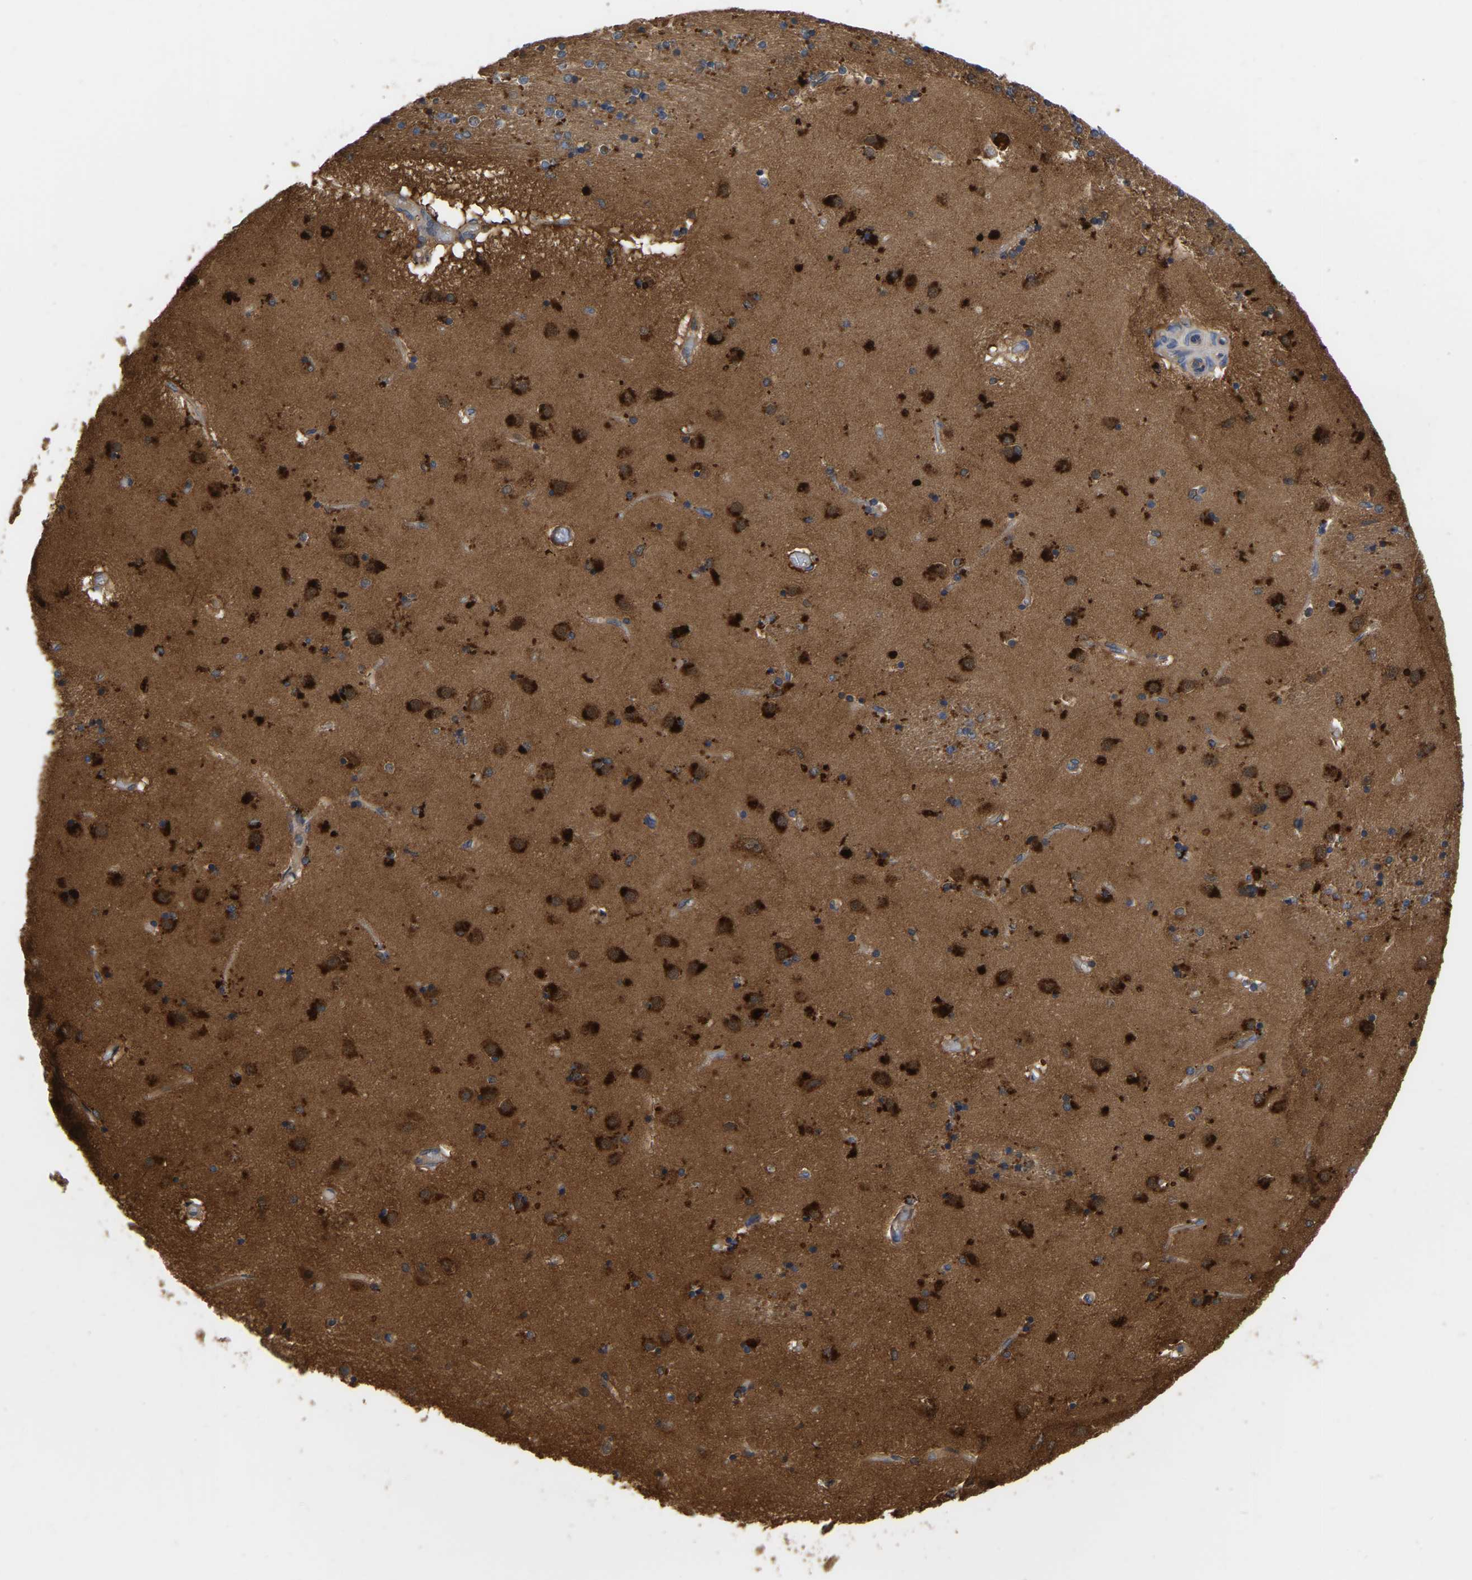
{"staining": {"intensity": "strong", "quantity": "25%-75%", "location": "cytoplasmic/membranous"}, "tissue": "caudate", "cell_type": "Glial cells", "image_type": "normal", "snomed": [{"axis": "morphology", "description": "Normal tissue, NOS"}, {"axis": "topography", "description": "Lateral ventricle wall"}], "caption": "An image of caudate stained for a protein displays strong cytoplasmic/membranous brown staining in glial cells. The staining is performed using DAB brown chromogen to label protein expression. The nuclei are counter-stained blue using hematoxylin.", "gene": "GARS1", "patient": {"sex": "male", "age": 70}}